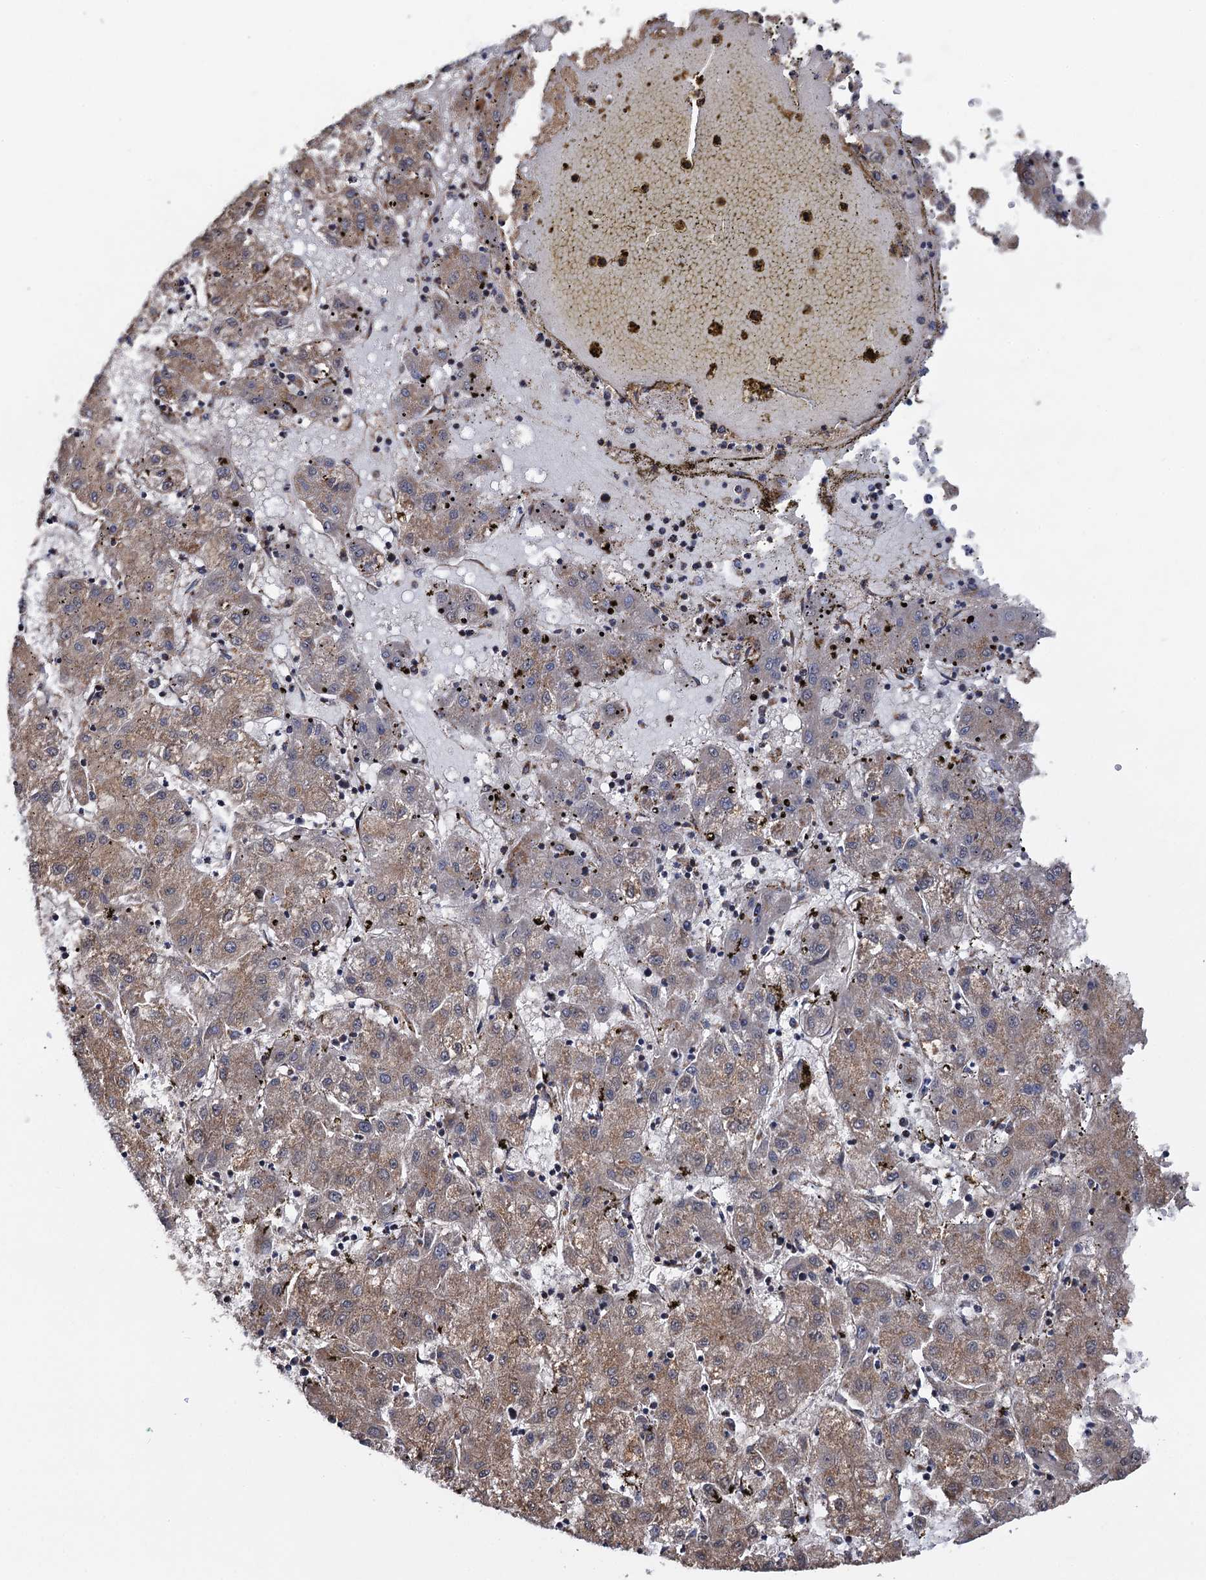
{"staining": {"intensity": "weak", "quantity": ">75%", "location": "cytoplasmic/membranous"}, "tissue": "liver cancer", "cell_type": "Tumor cells", "image_type": "cancer", "snomed": [{"axis": "morphology", "description": "Carcinoma, Hepatocellular, NOS"}, {"axis": "topography", "description": "Liver"}], "caption": "Liver hepatocellular carcinoma stained for a protein (brown) shows weak cytoplasmic/membranous positive positivity in approximately >75% of tumor cells.", "gene": "HAUS1", "patient": {"sex": "male", "age": 72}}